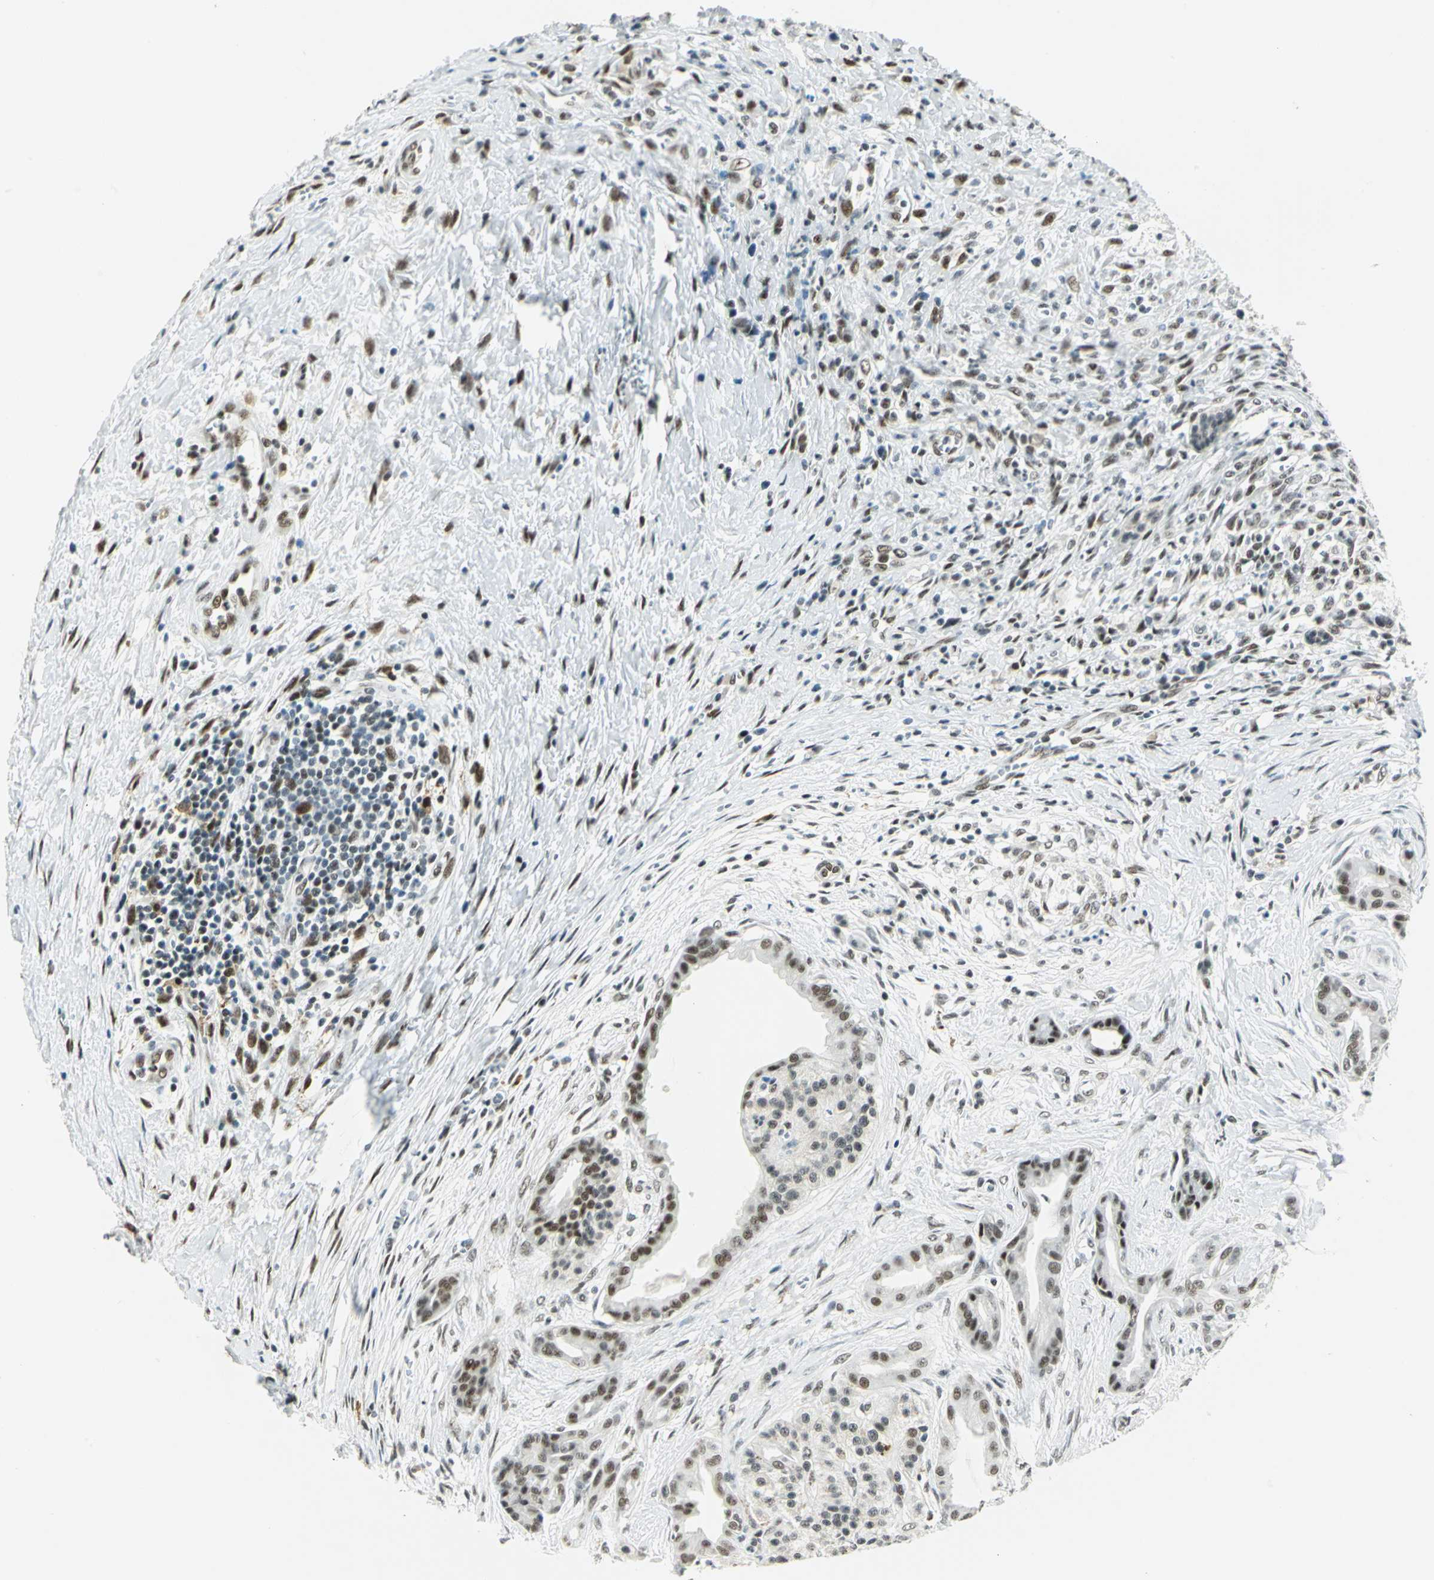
{"staining": {"intensity": "weak", "quantity": "<25%", "location": "nuclear"}, "tissue": "pancreatic cancer", "cell_type": "Tumor cells", "image_type": "cancer", "snomed": [{"axis": "morphology", "description": "Adenocarcinoma, NOS"}, {"axis": "topography", "description": "Pancreas"}], "caption": "The photomicrograph displays no staining of tumor cells in pancreatic adenocarcinoma.", "gene": "MTMR10", "patient": {"sex": "male", "age": 59}}